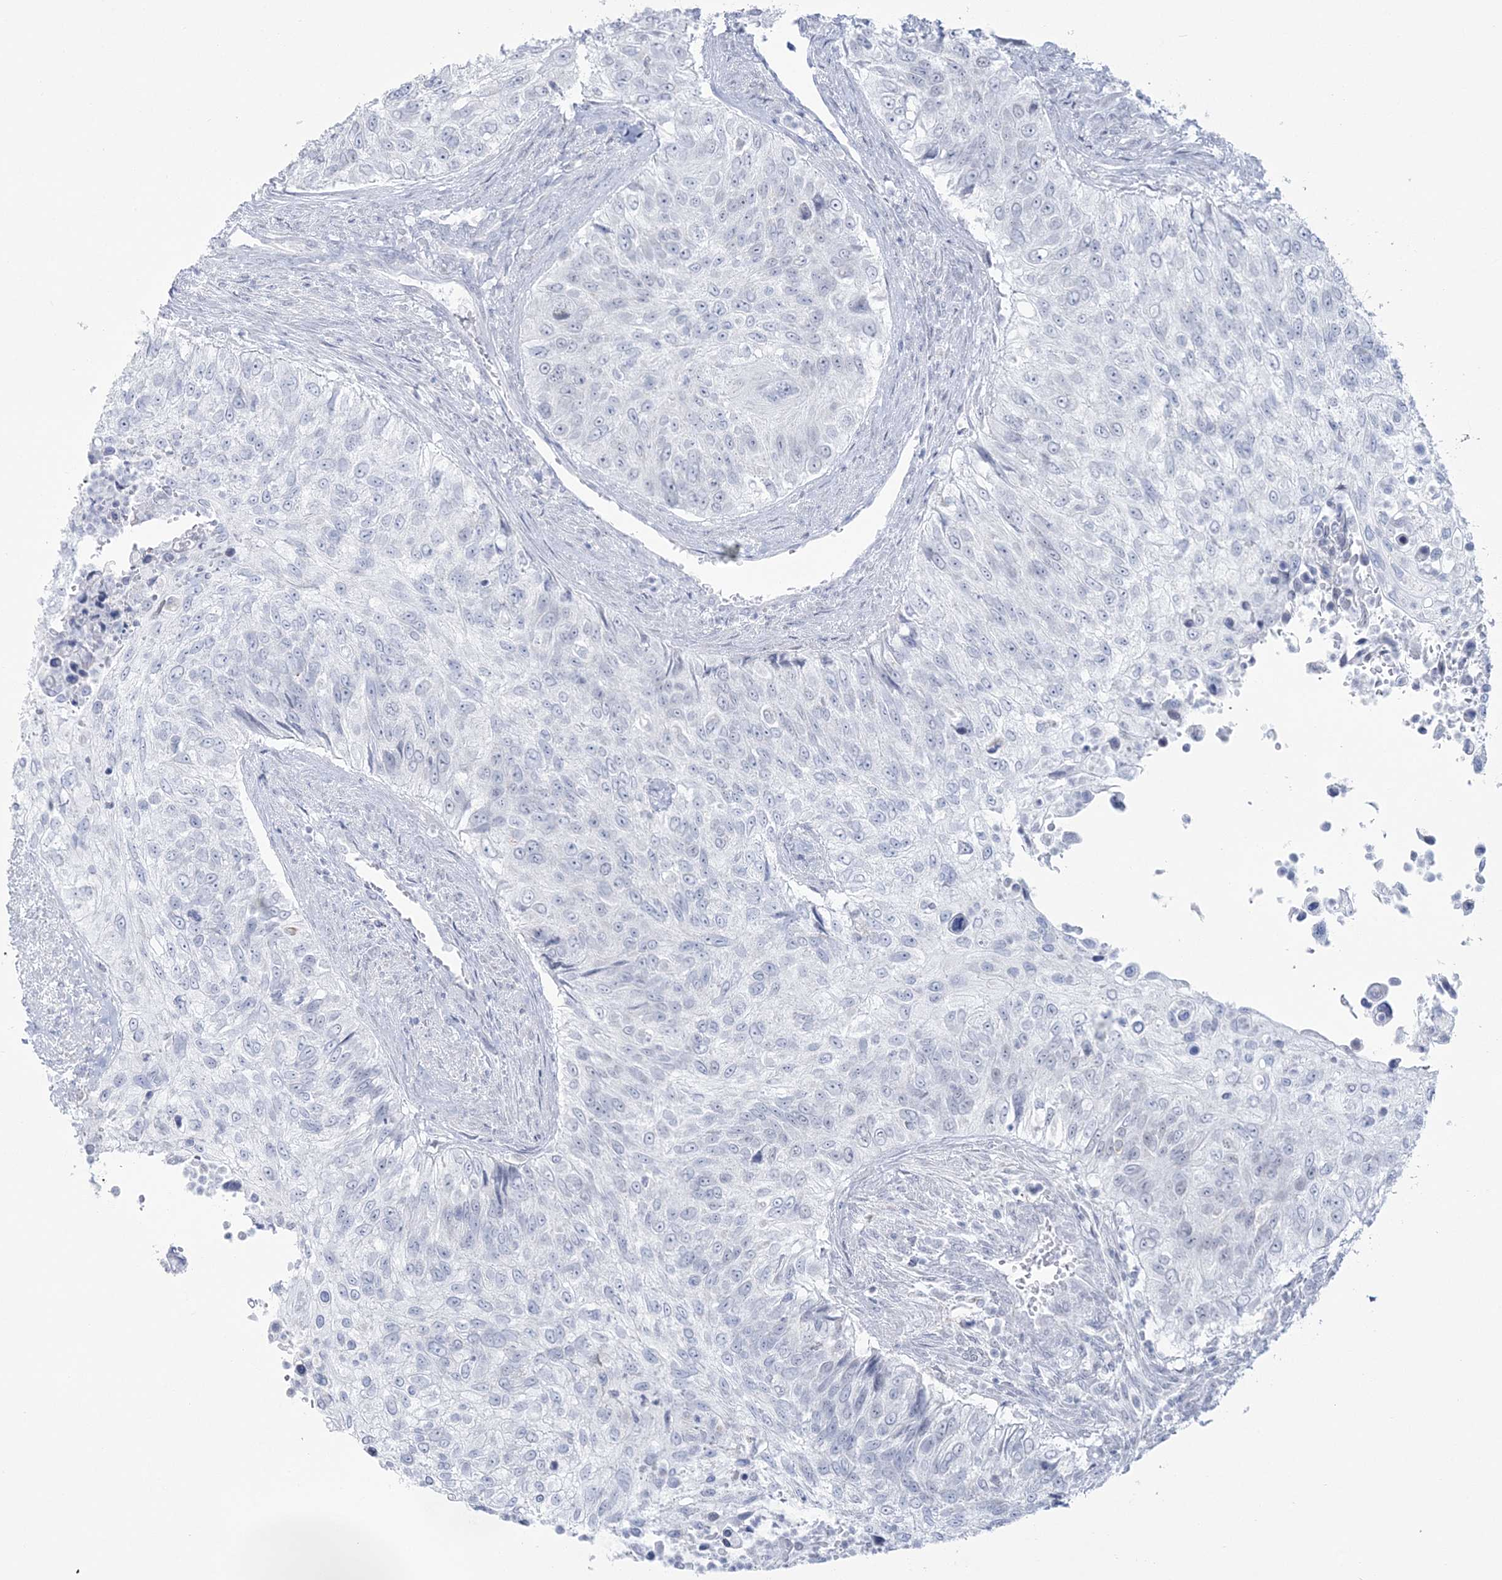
{"staining": {"intensity": "negative", "quantity": "none", "location": "none"}, "tissue": "urothelial cancer", "cell_type": "Tumor cells", "image_type": "cancer", "snomed": [{"axis": "morphology", "description": "Urothelial carcinoma, High grade"}, {"axis": "topography", "description": "Urinary bladder"}], "caption": "A high-resolution micrograph shows immunohistochemistry (IHC) staining of urothelial carcinoma (high-grade), which reveals no significant positivity in tumor cells.", "gene": "ZNF843", "patient": {"sex": "female", "age": 60}}